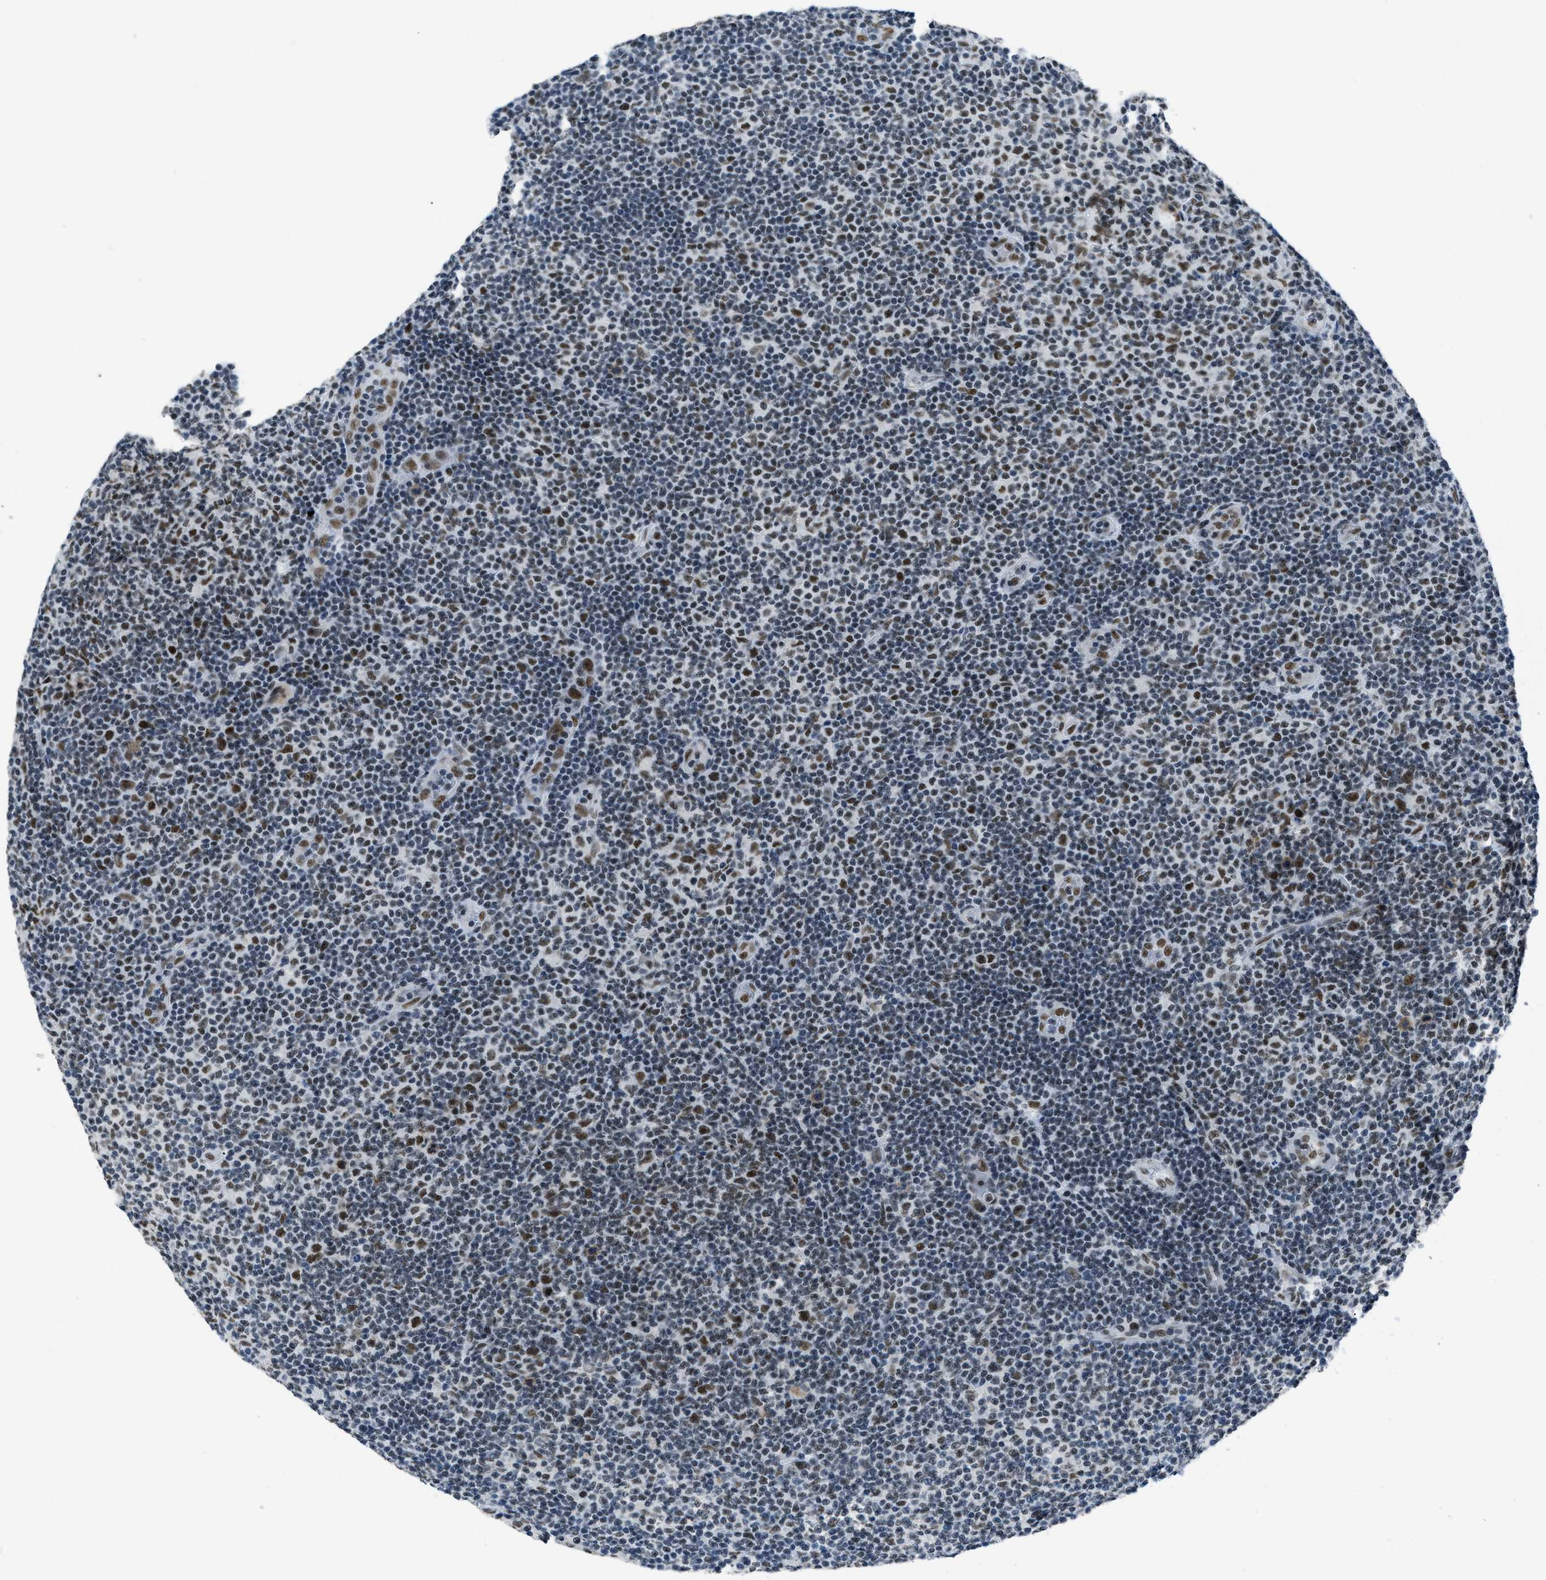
{"staining": {"intensity": "strong", "quantity": "25%-75%", "location": "nuclear"}, "tissue": "lymphoma", "cell_type": "Tumor cells", "image_type": "cancer", "snomed": [{"axis": "morphology", "description": "Malignant lymphoma, non-Hodgkin's type, Low grade"}, {"axis": "topography", "description": "Lymph node"}], "caption": "The histopathology image displays a brown stain indicating the presence of a protein in the nuclear of tumor cells in lymphoma.", "gene": "GATAD2B", "patient": {"sex": "male", "age": 83}}